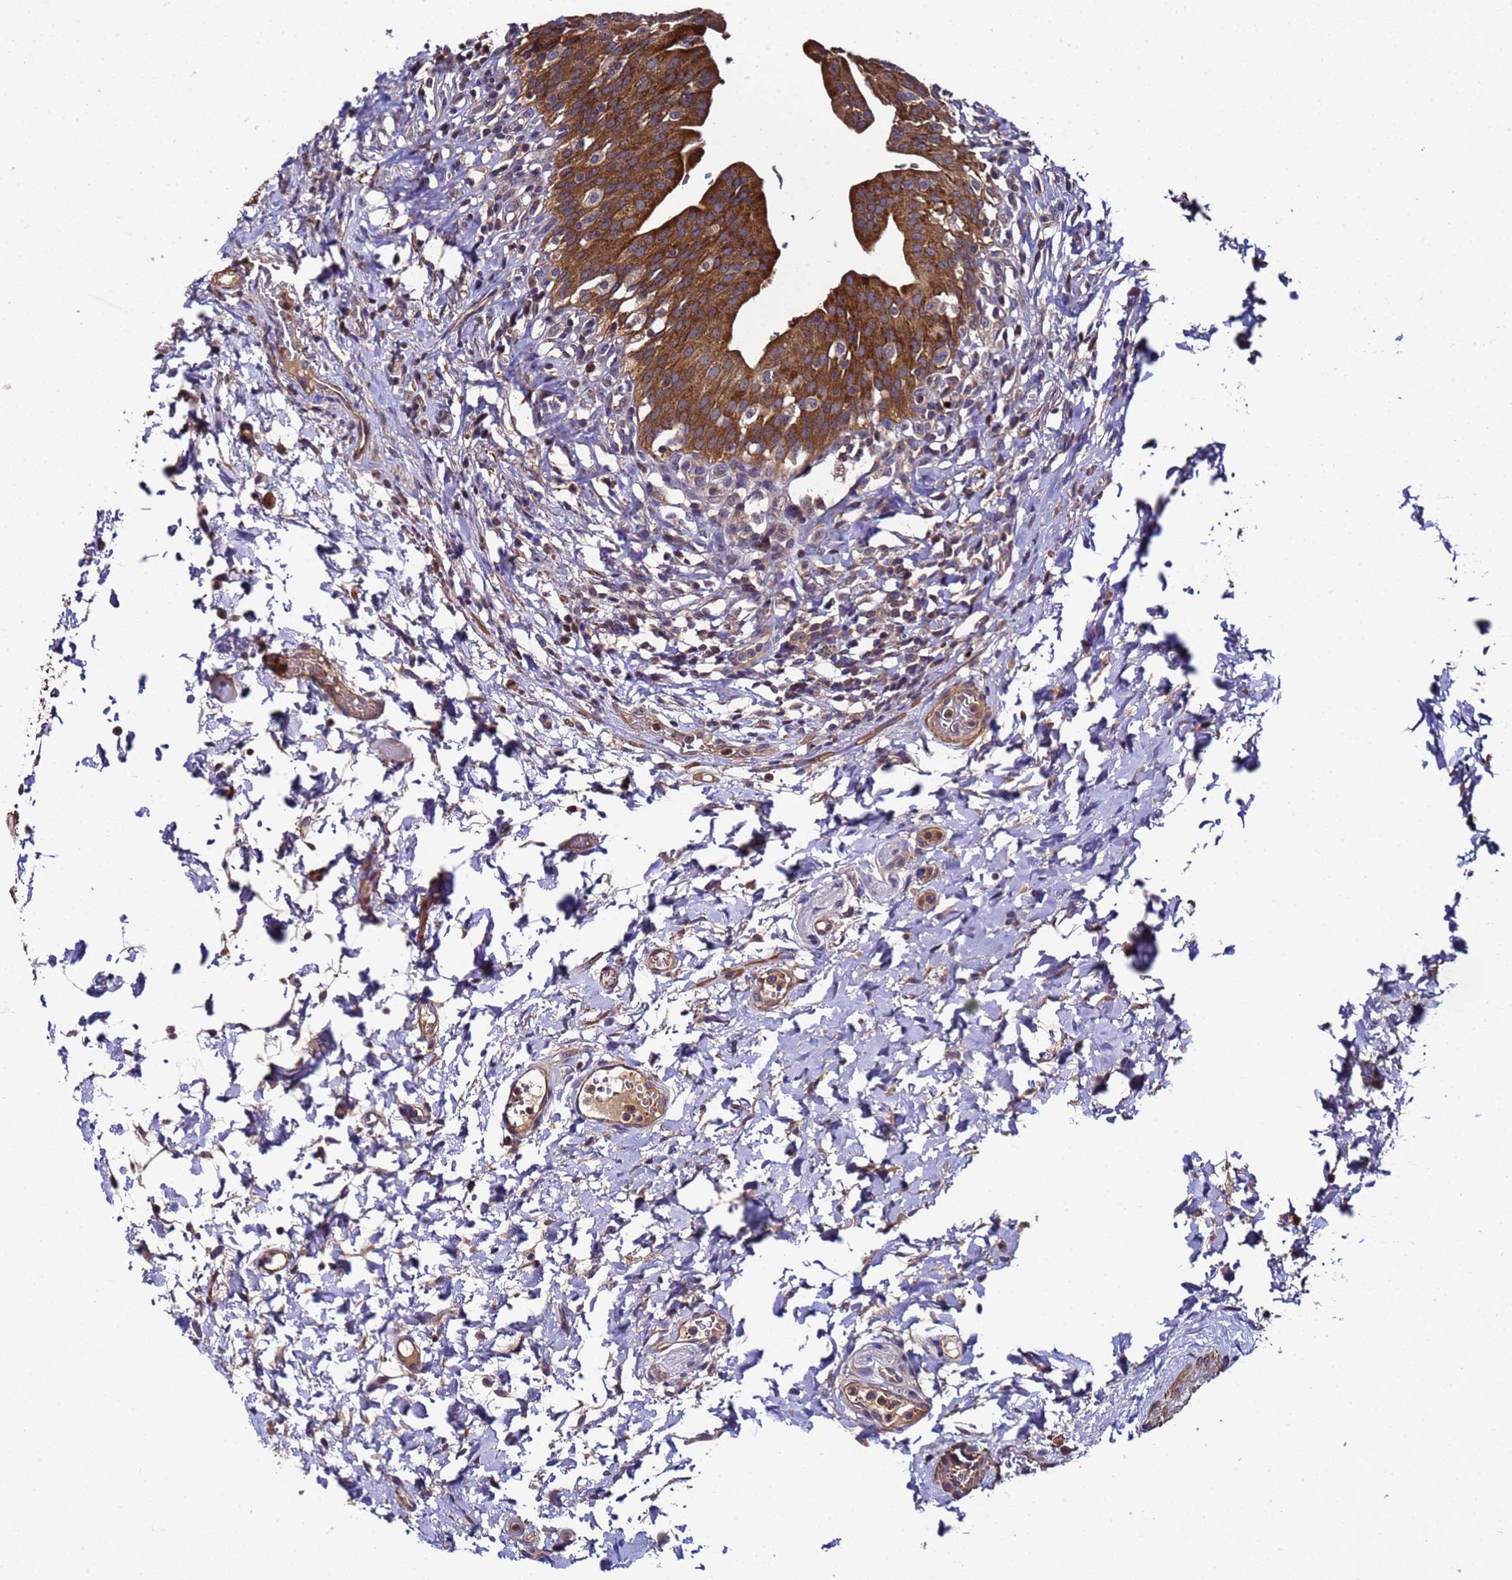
{"staining": {"intensity": "strong", "quantity": ">75%", "location": "cytoplasmic/membranous"}, "tissue": "urinary bladder", "cell_type": "Urothelial cells", "image_type": "normal", "snomed": [{"axis": "morphology", "description": "Normal tissue, NOS"}, {"axis": "morphology", "description": "Inflammation, NOS"}, {"axis": "topography", "description": "Urinary bladder"}], "caption": "Protein expression analysis of benign human urinary bladder reveals strong cytoplasmic/membranous expression in approximately >75% of urothelial cells. (IHC, brightfield microscopy, high magnification).", "gene": "GSTCD", "patient": {"sex": "male", "age": 64}}